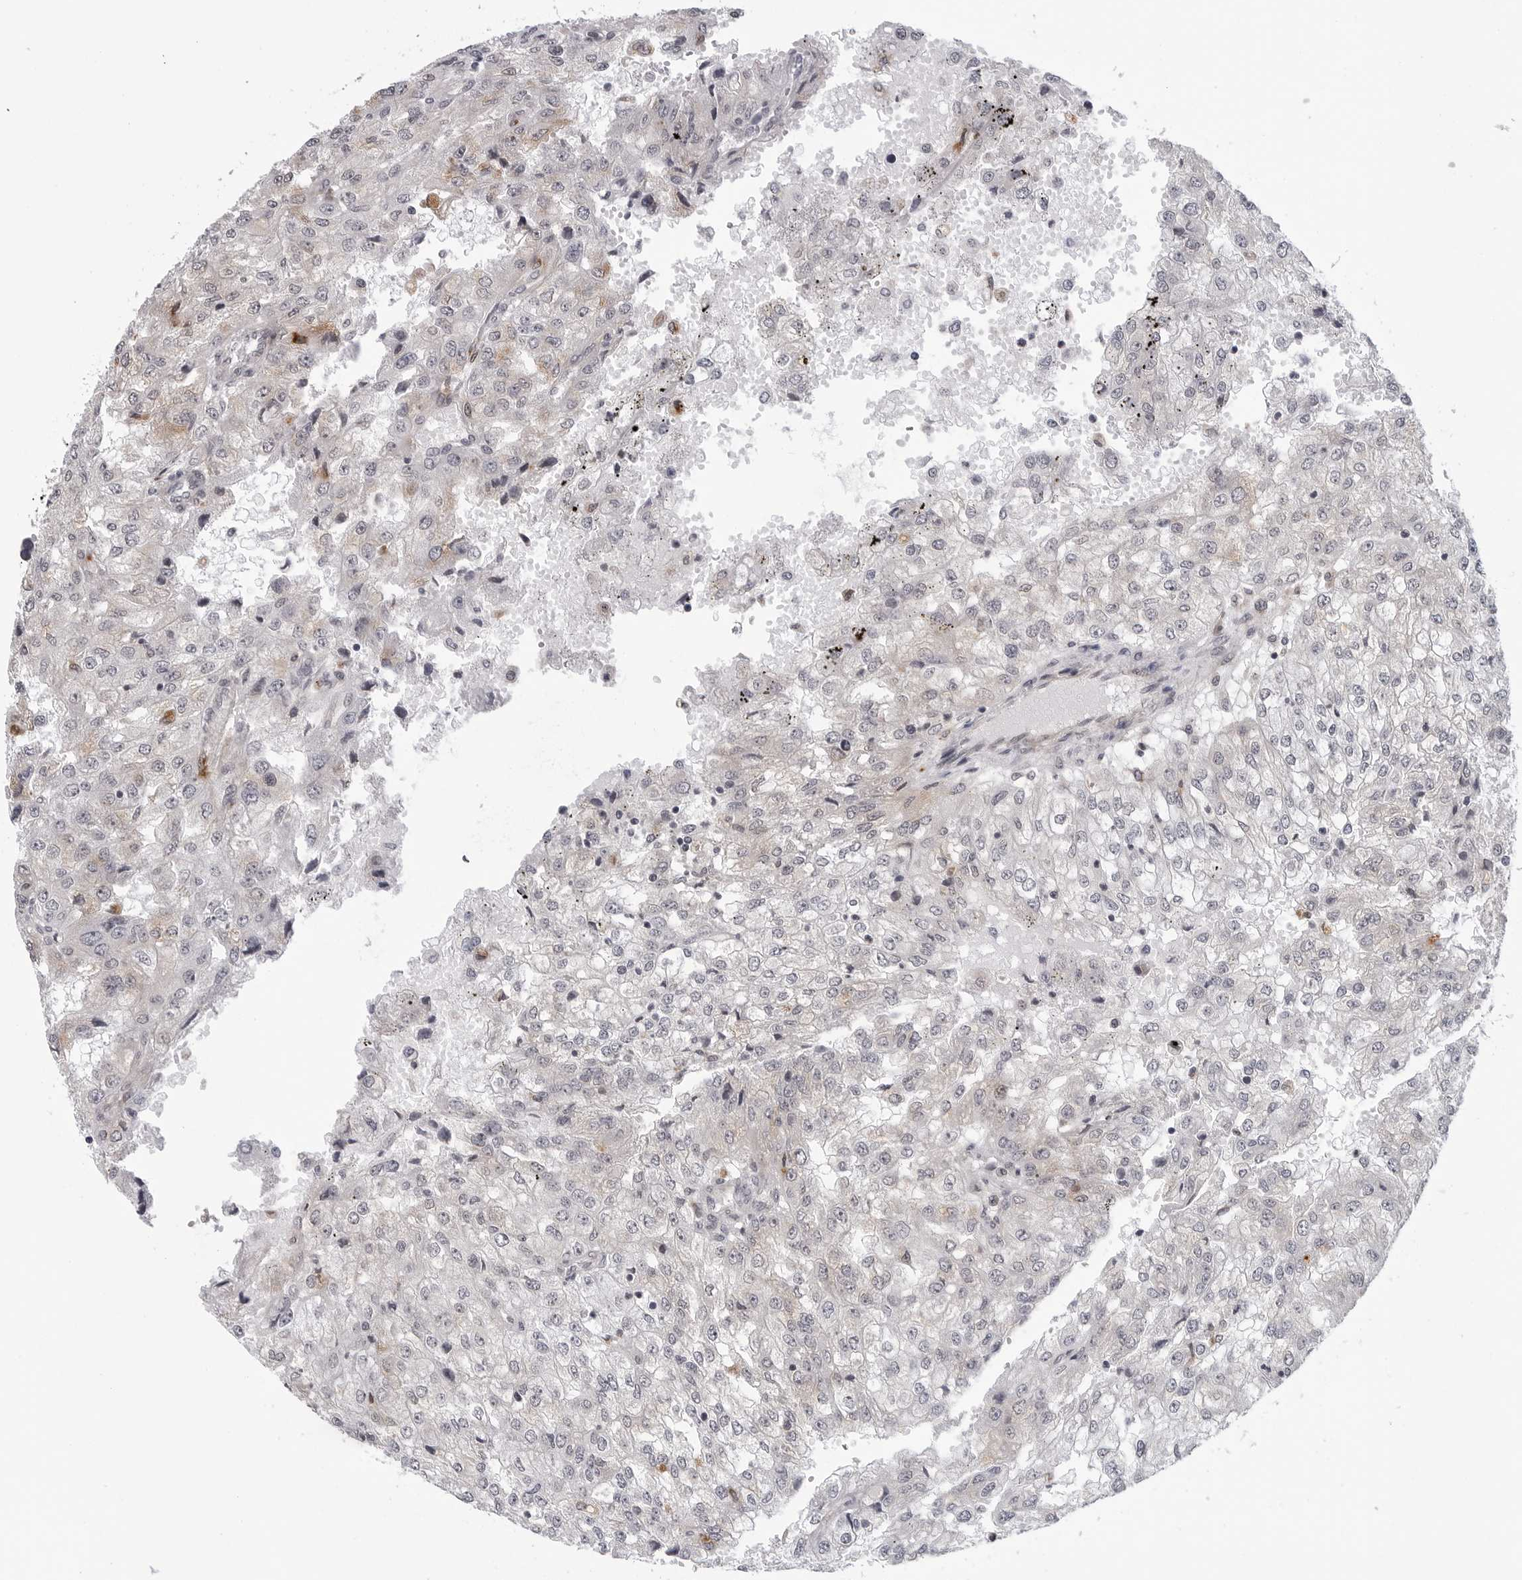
{"staining": {"intensity": "weak", "quantity": "25%-75%", "location": "cytoplasmic/membranous"}, "tissue": "renal cancer", "cell_type": "Tumor cells", "image_type": "cancer", "snomed": [{"axis": "morphology", "description": "Adenocarcinoma, NOS"}, {"axis": "topography", "description": "Kidney"}], "caption": "Immunohistochemical staining of renal cancer reveals weak cytoplasmic/membranous protein expression in about 25%-75% of tumor cells.", "gene": "KIAA1614", "patient": {"sex": "female", "age": 54}}